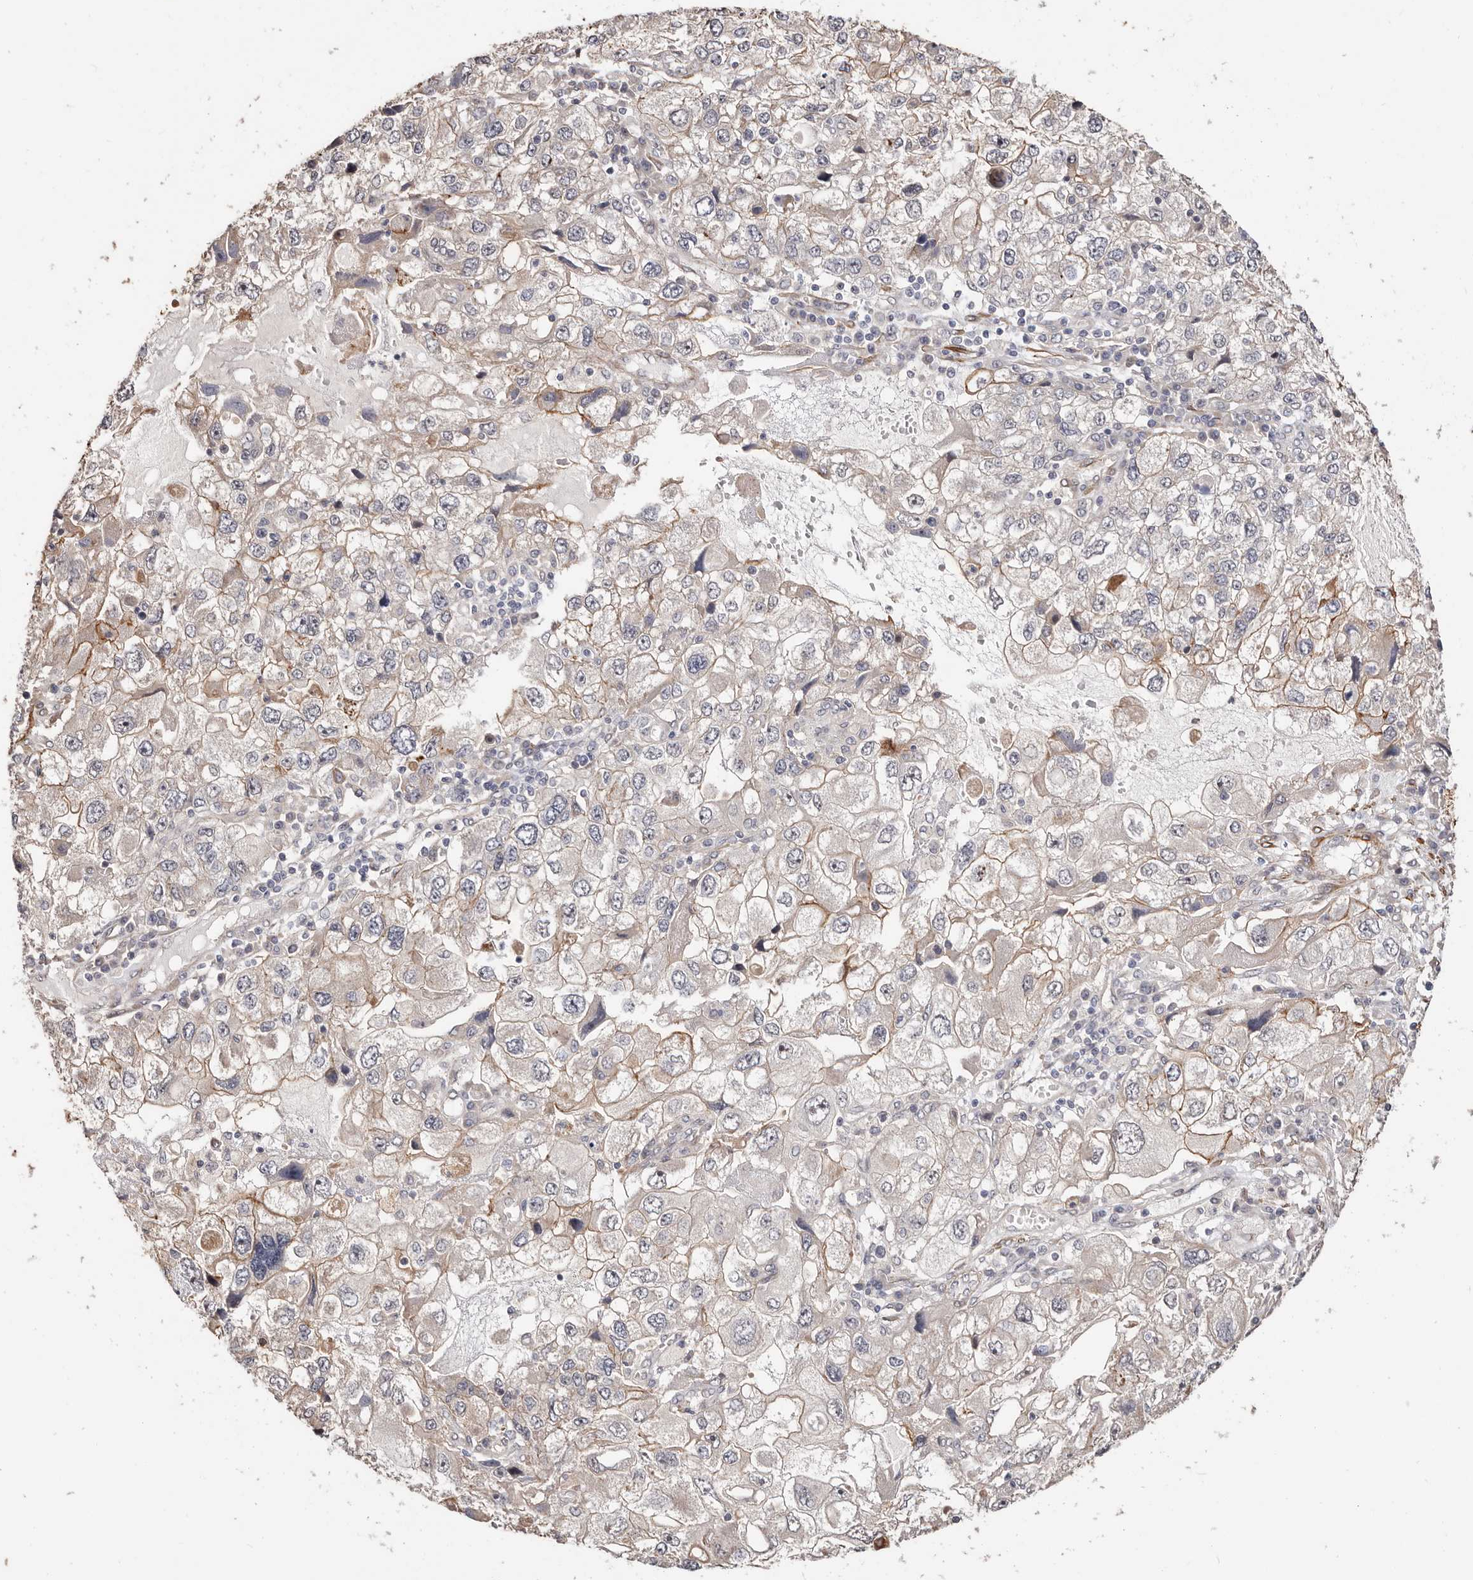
{"staining": {"intensity": "moderate", "quantity": "25%-75%", "location": "cytoplasmic/membranous"}, "tissue": "endometrial cancer", "cell_type": "Tumor cells", "image_type": "cancer", "snomed": [{"axis": "morphology", "description": "Adenocarcinoma, NOS"}, {"axis": "topography", "description": "Endometrium"}], "caption": "Approximately 25%-75% of tumor cells in endometrial cancer demonstrate moderate cytoplasmic/membranous protein expression as visualized by brown immunohistochemical staining.", "gene": "TRIP13", "patient": {"sex": "female", "age": 49}}